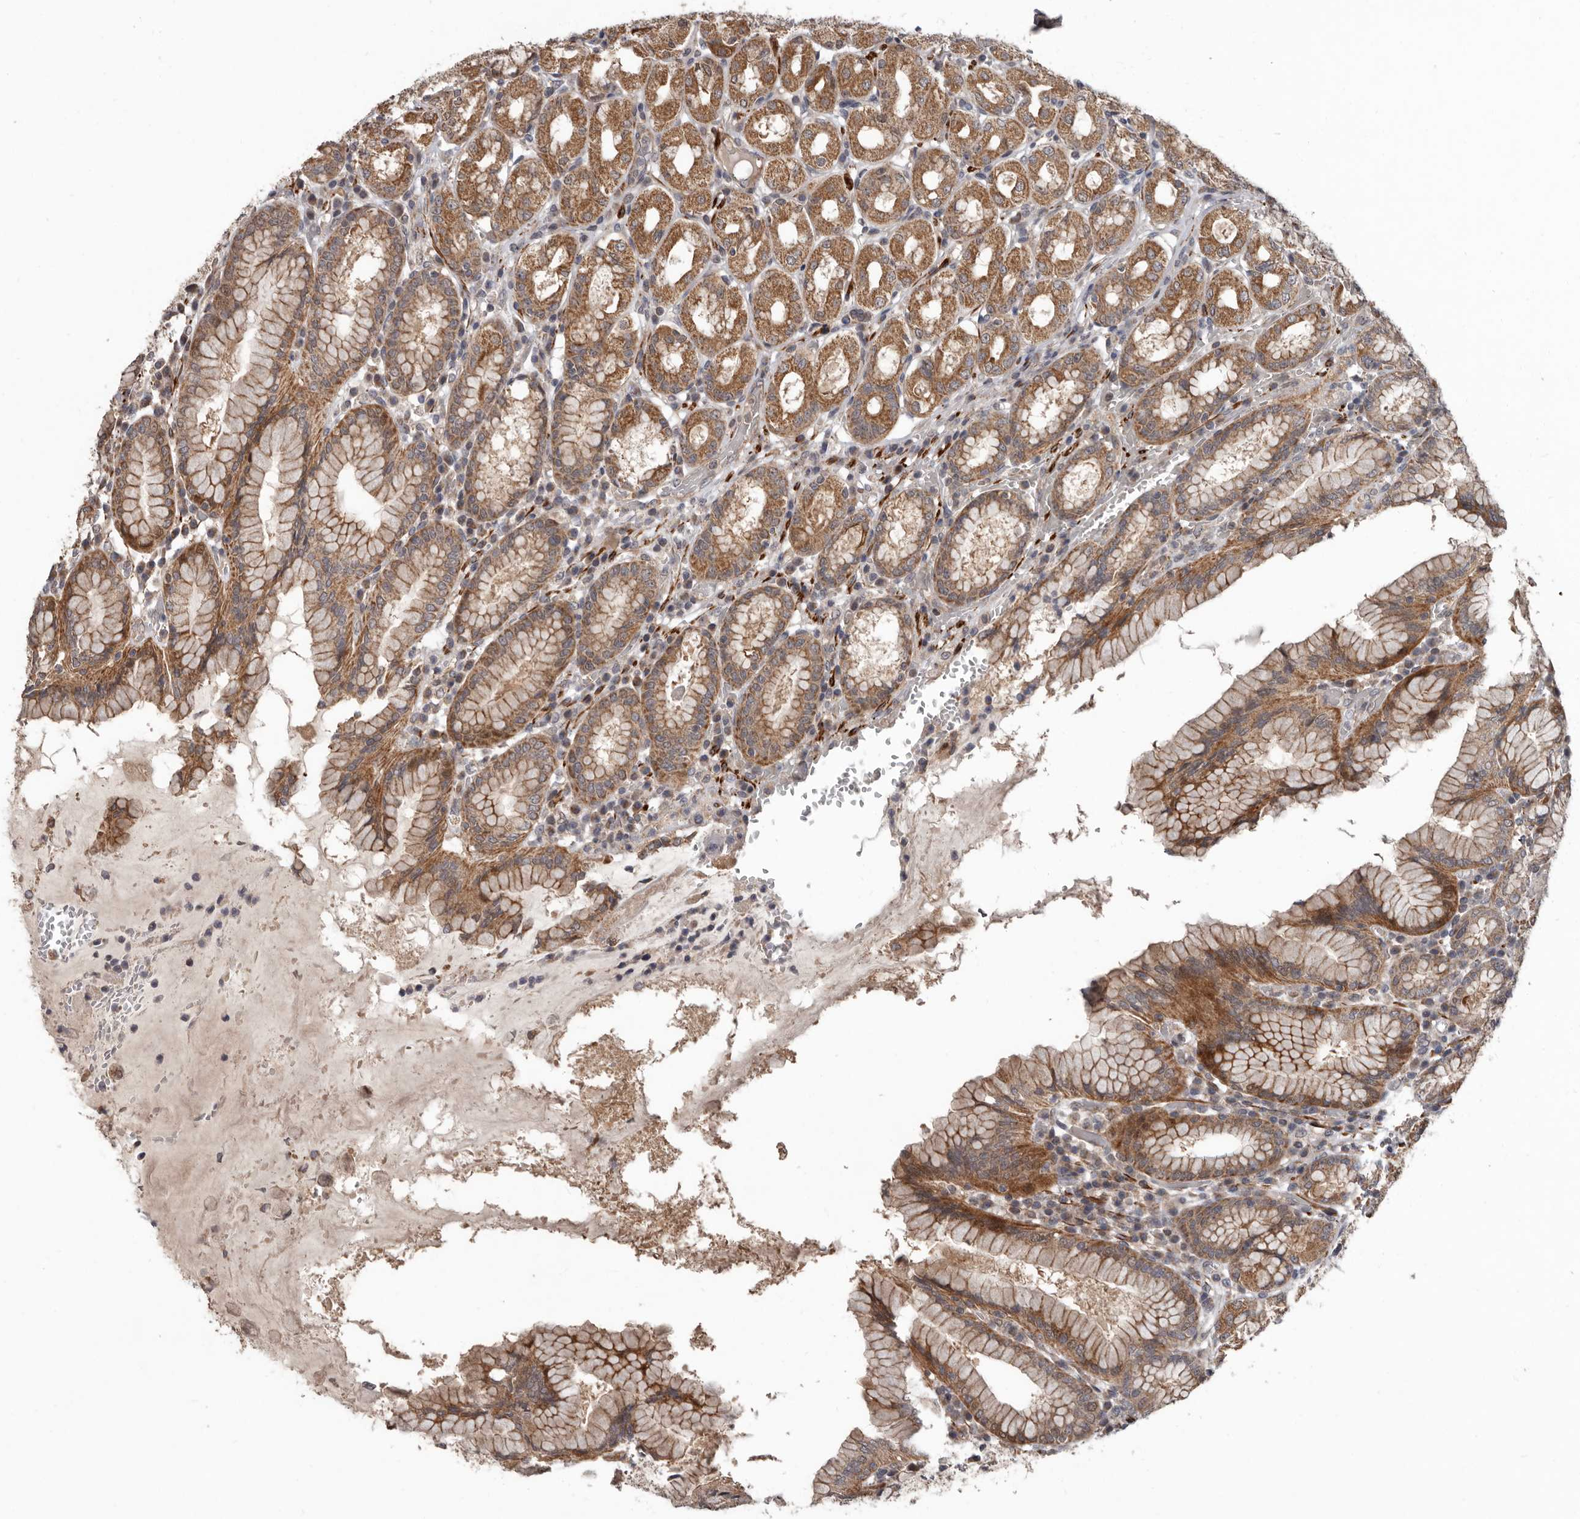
{"staining": {"intensity": "moderate", "quantity": ">75%", "location": "cytoplasmic/membranous"}, "tissue": "stomach", "cell_type": "Glandular cells", "image_type": "normal", "snomed": [{"axis": "morphology", "description": "Normal tissue, NOS"}, {"axis": "topography", "description": "Stomach"}, {"axis": "topography", "description": "Stomach, lower"}], "caption": "This photomicrograph demonstrates IHC staining of benign stomach, with medium moderate cytoplasmic/membranous positivity in approximately >75% of glandular cells.", "gene": "FGFR4", "patient": {"sex": "female", "age": 56}}